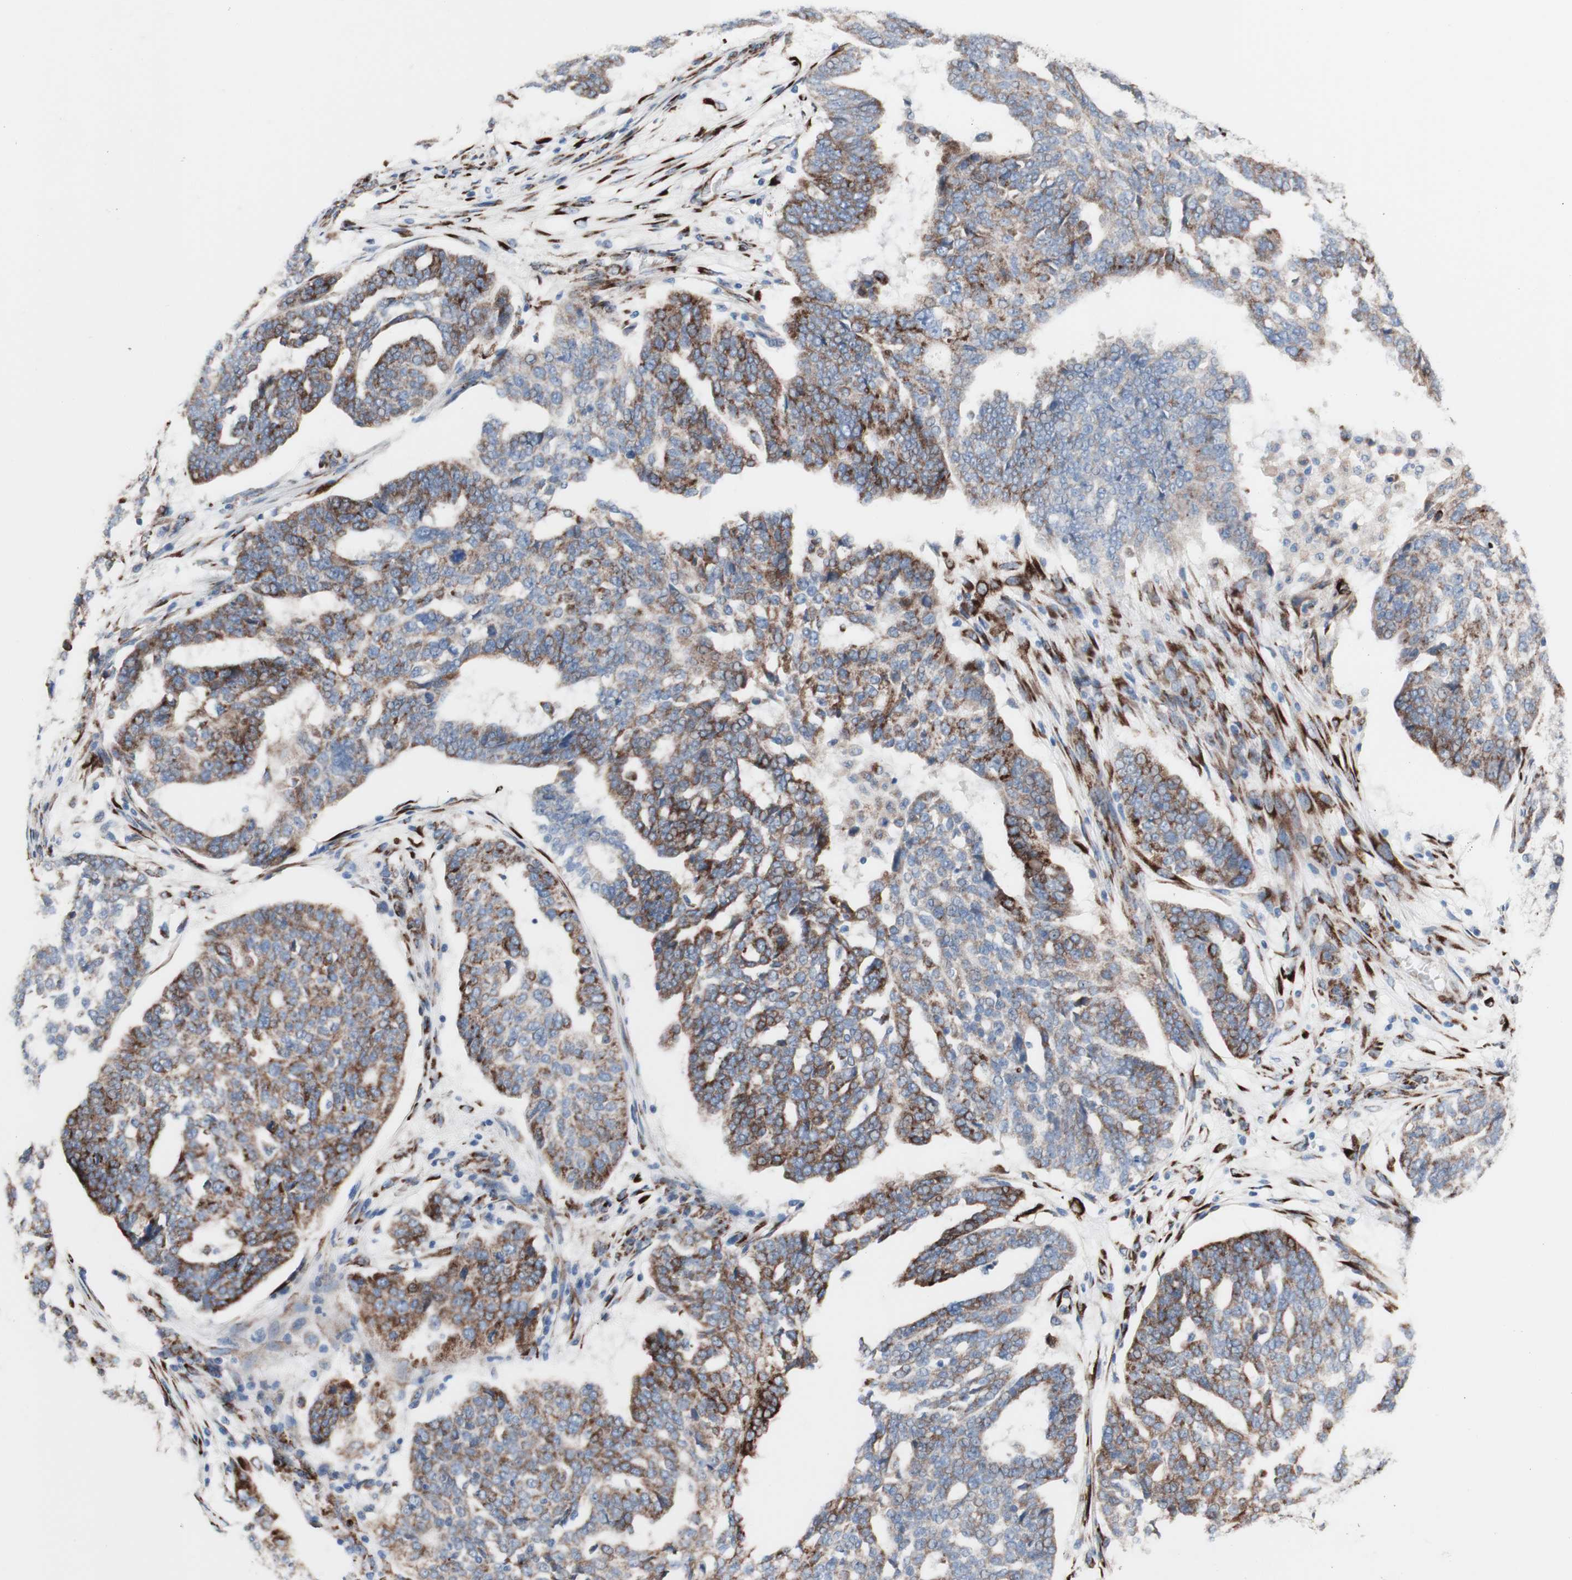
{"staining": {"intensity": "strong", "quantity": ">75%", "location": "cytoplasmic/membranous"}, "tissue": "ovarian cancer", "cell_type": "Tumor cells", "image_type": "cancer", "snomed": [{"axis": "morphology", "description": "Cystadenocarcinoma, serous, NOS"}, {"axis": "topography", "description": "Ovary"}], "caption": "Tumor cells exhibit high levels of strong cytoplasmic/membranous expression in about >75% of cells in human ovarian cancer. (brown staining indicates protein expression, while blue staining denotes nuclei).", "gene": "AGPAT5", "patient": {"sex": "female", "age": 59}}